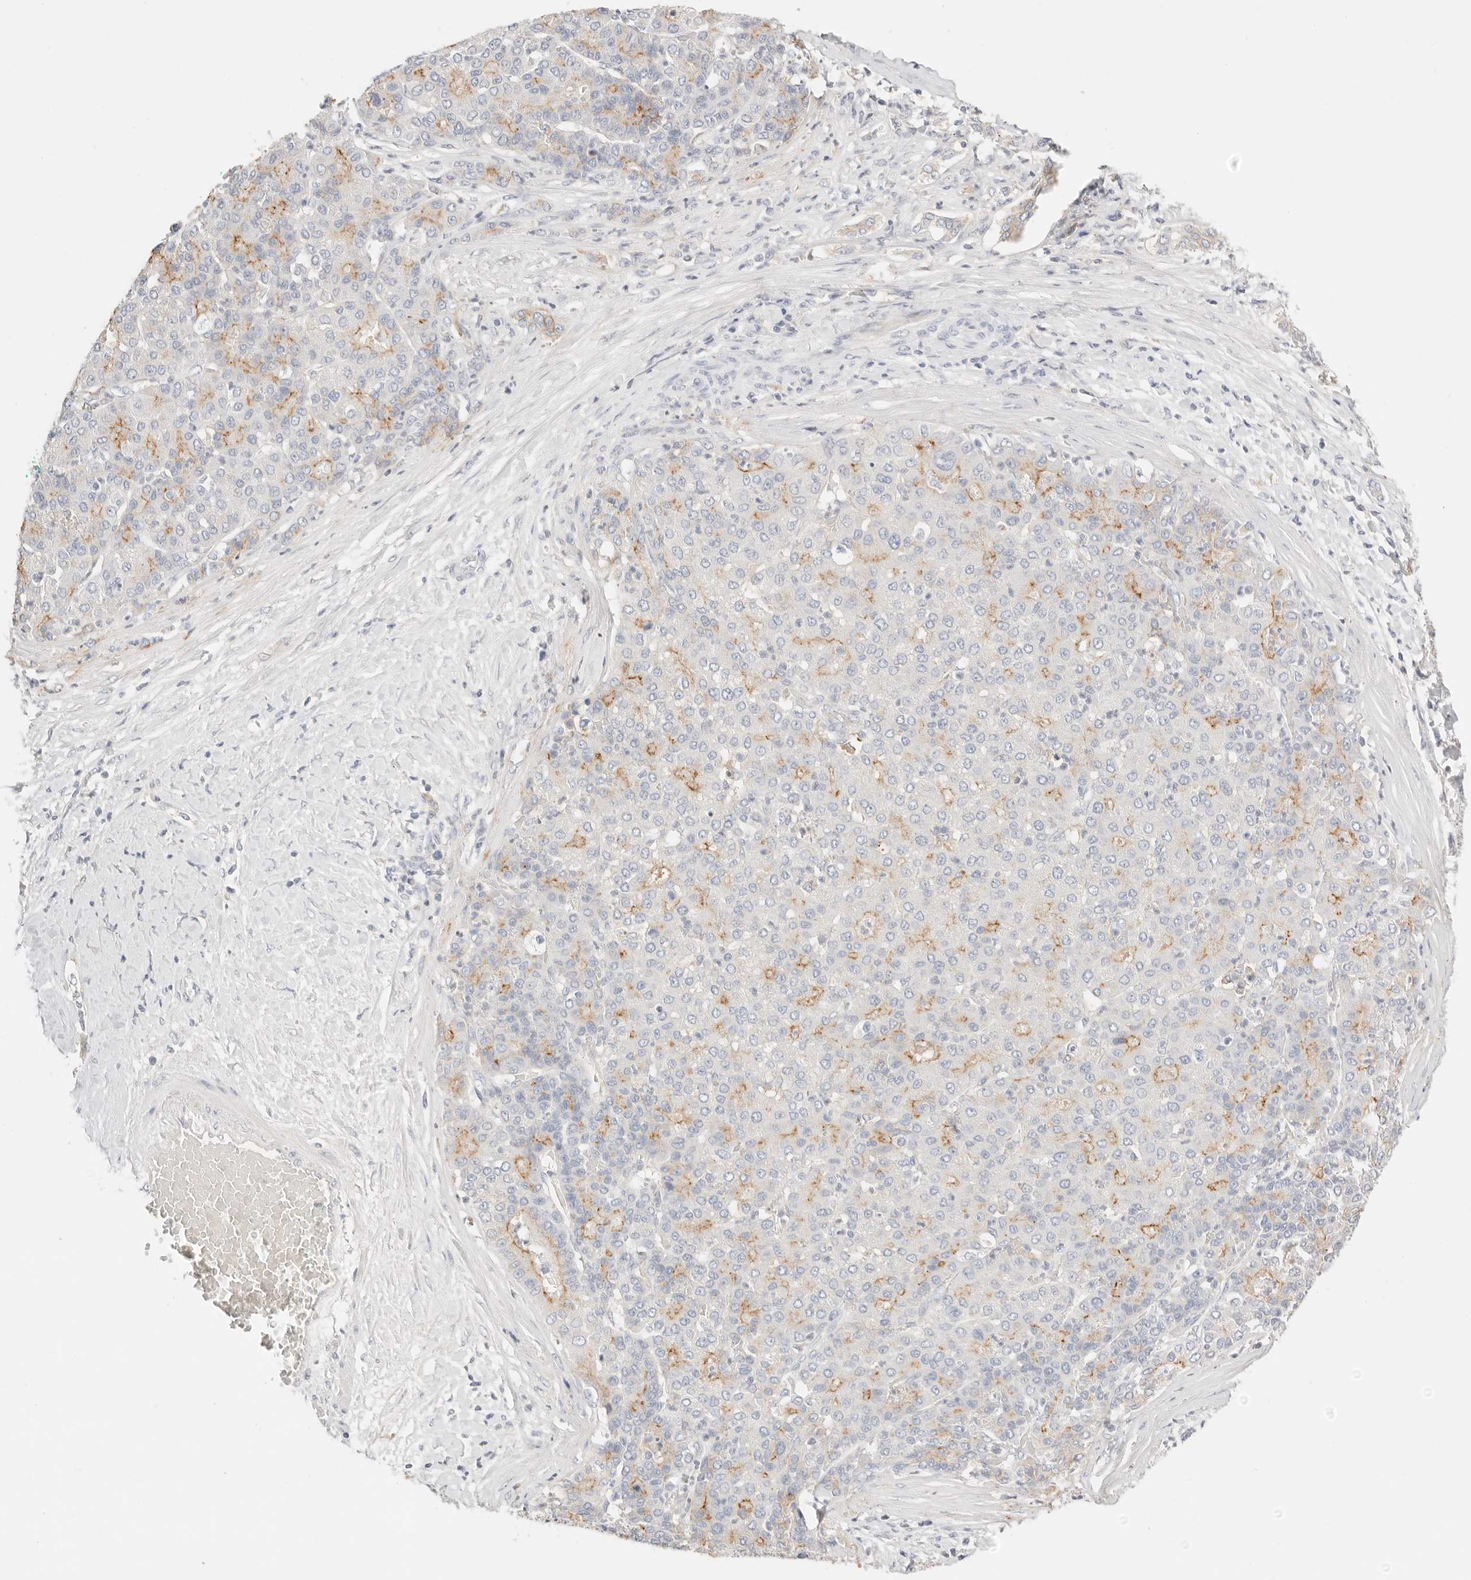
{"staining": {"intensity": "moderate", "quantity": "<25%", "location": "cytoplasmic/membranous"}, "tissue": "liver cancer", "cell_type": "Tumor cells", "image_type": "cancer", "snomed": [{"axis": "morphology", "description": "Carcinoma, Hepatocellular, NOS"}, {"axis": "topography", "description": "Liver"}], "caption": "Brown immunohistochemical staining in human liver cancer (hepatocellular carcinoma) displays moderate cytoplasmic/membranous expression in approximately <25% of tumor cells.", "gene": "CEP120", "patient": {"sex": "male", "age": 65}}